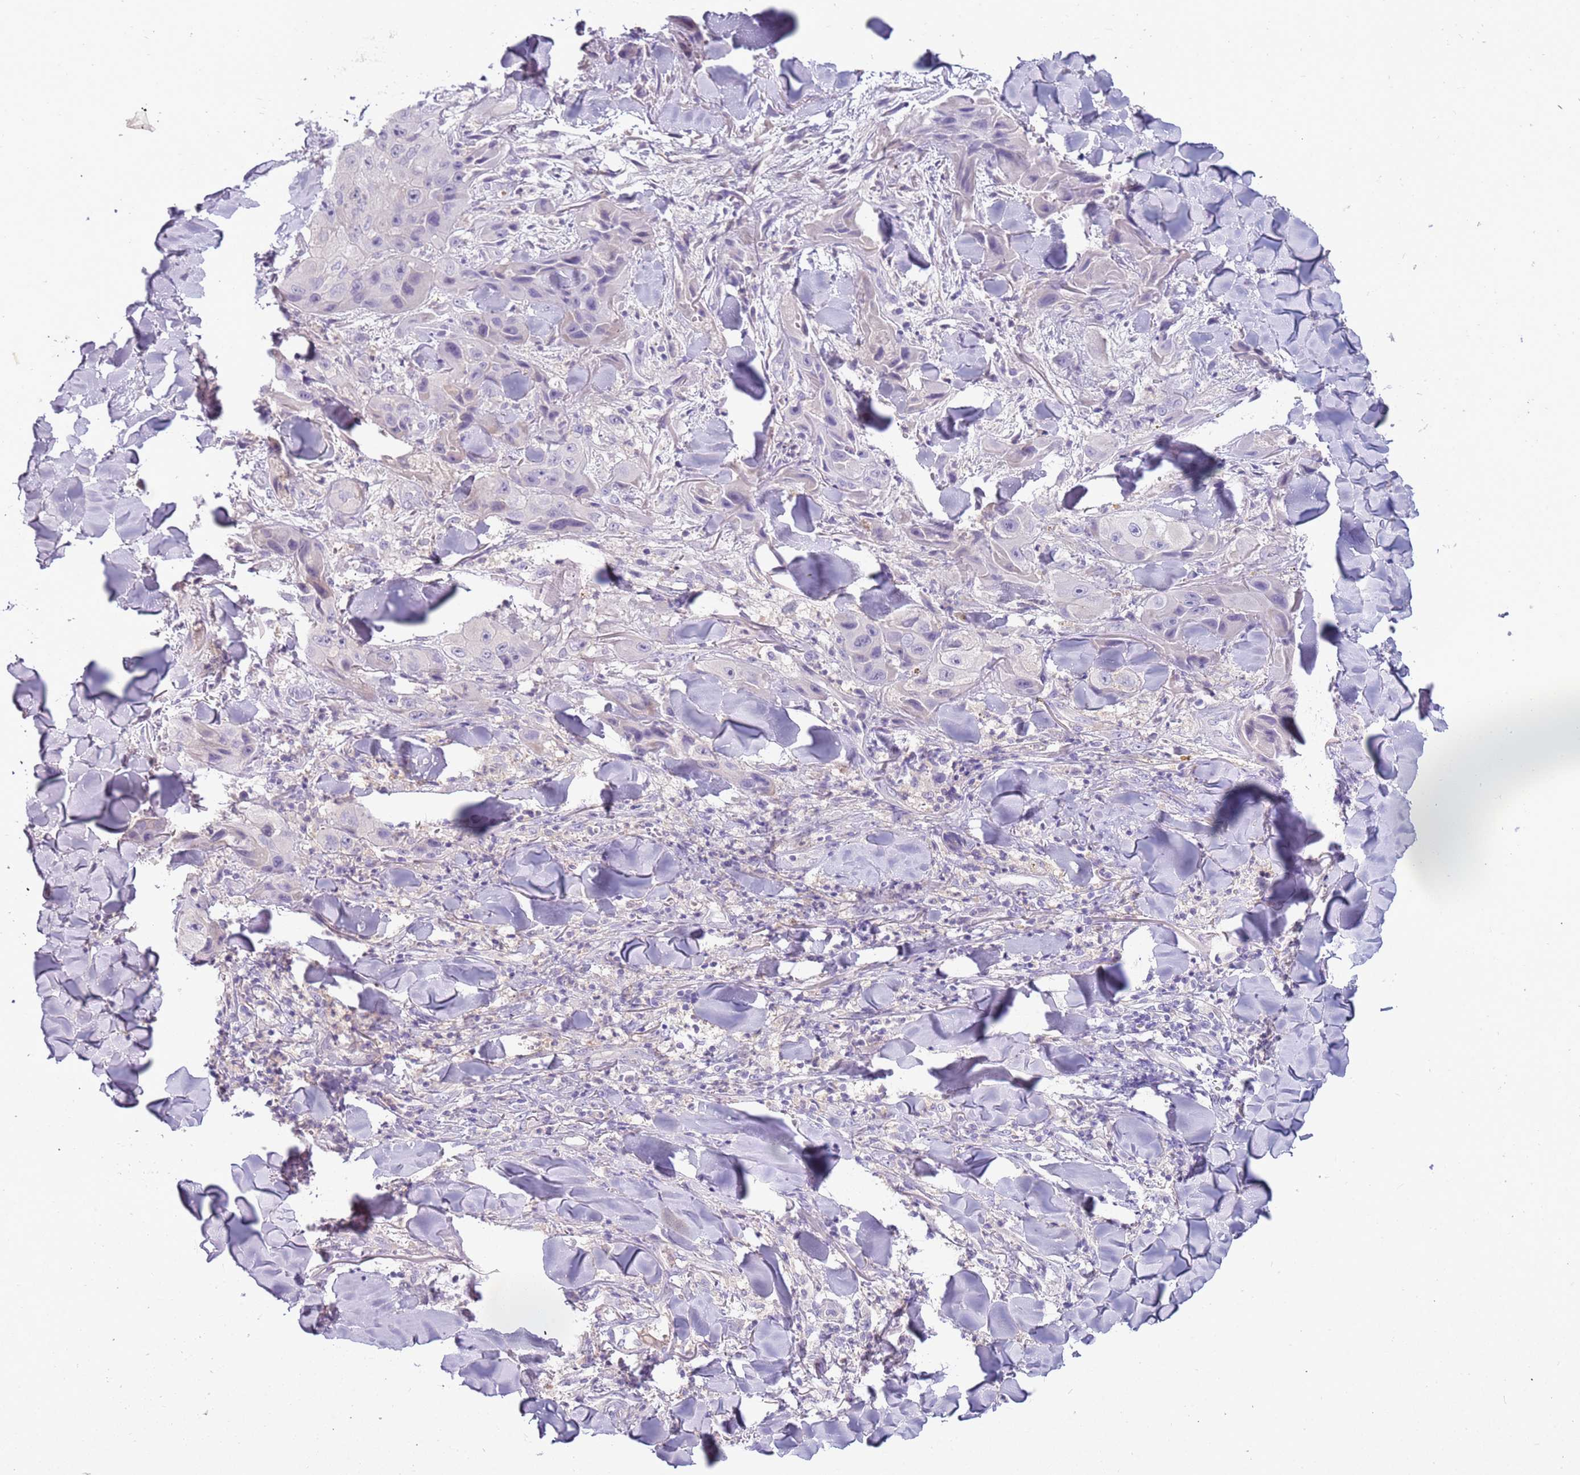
{"staining": {"intensity": "negative", "quantity": "none", "location": "none"}, "tissue": "skin cancer", "cell_type": "Tumor cells", "image_type": "cancer", "snomed": [{"axis": "morphology", "description": "Squamous cell carcinoma, NOS"}, {"axis": "topography", "description": "Skin"}, {"axis": "topography", "description": "Subcutis"}], "caption": "This photomicrograph is of skin squamous cell carcinoma stained with IHC to label a protein in brown with the nuclei are counter-stained blue. There is no staining in tumor cells. (Immunohistochemistry, brightfield microscopy, high magnification).", "gene": "ARHGAP5", "patient": {"sex": "male", "age": 73}}